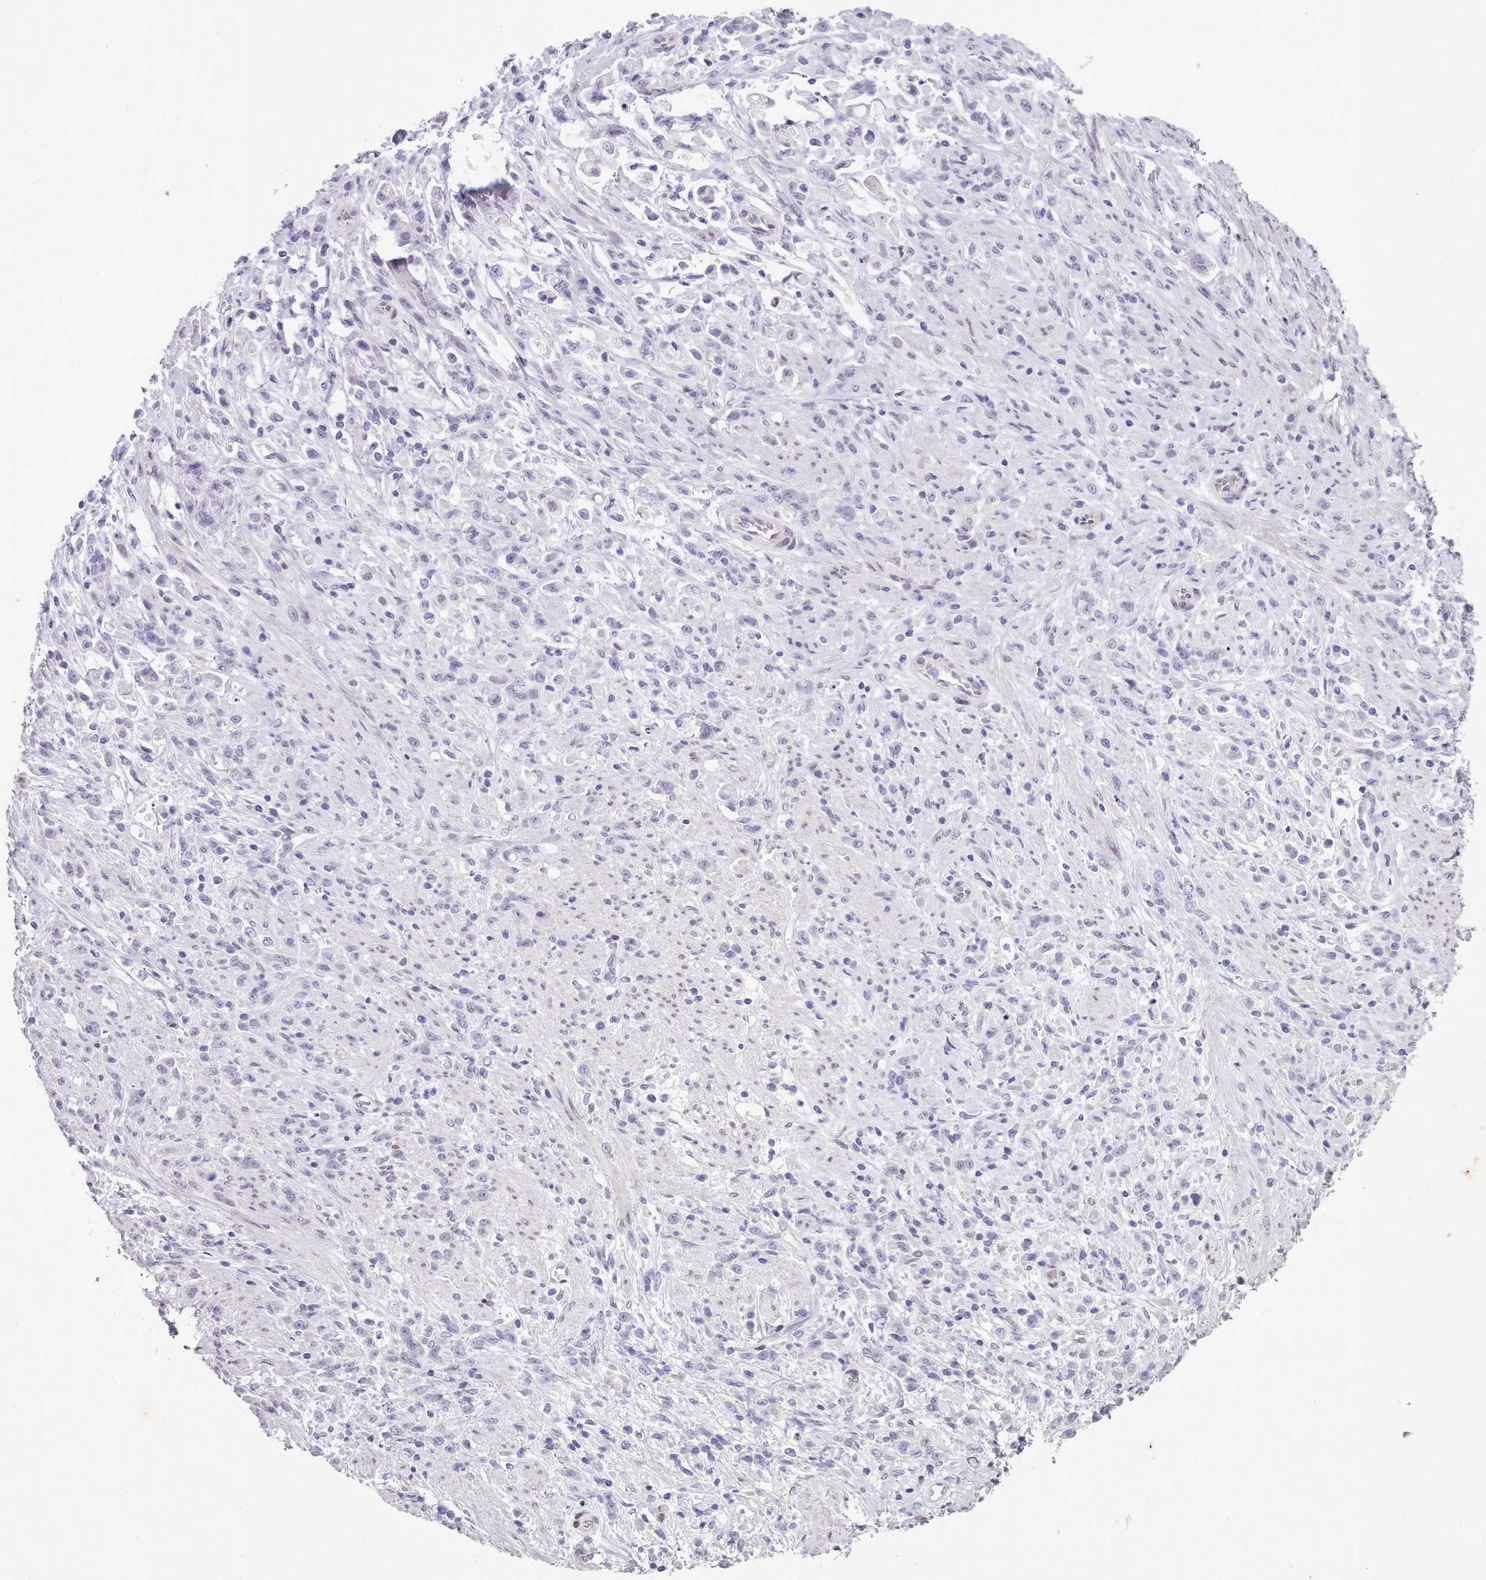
{"staining": {"intensity": "negative", "quantity": "none", "location": "none"}, "tissue": "stomach cancer", "cell_type": "Tumor cells", "image_type": "cancer", "snomed": [{"axis": "morphology", "description": "Adenocarcinoma, NOS"}, {"axis": "topography", "description": "Stomach"}], "caption": "Histopathology image shows no protein staining in tumor cells of stomach cancer (adenocarcinoma) tissue.", "gene": "KCNT2", "patient": {"sex": "female", "age": 60}}